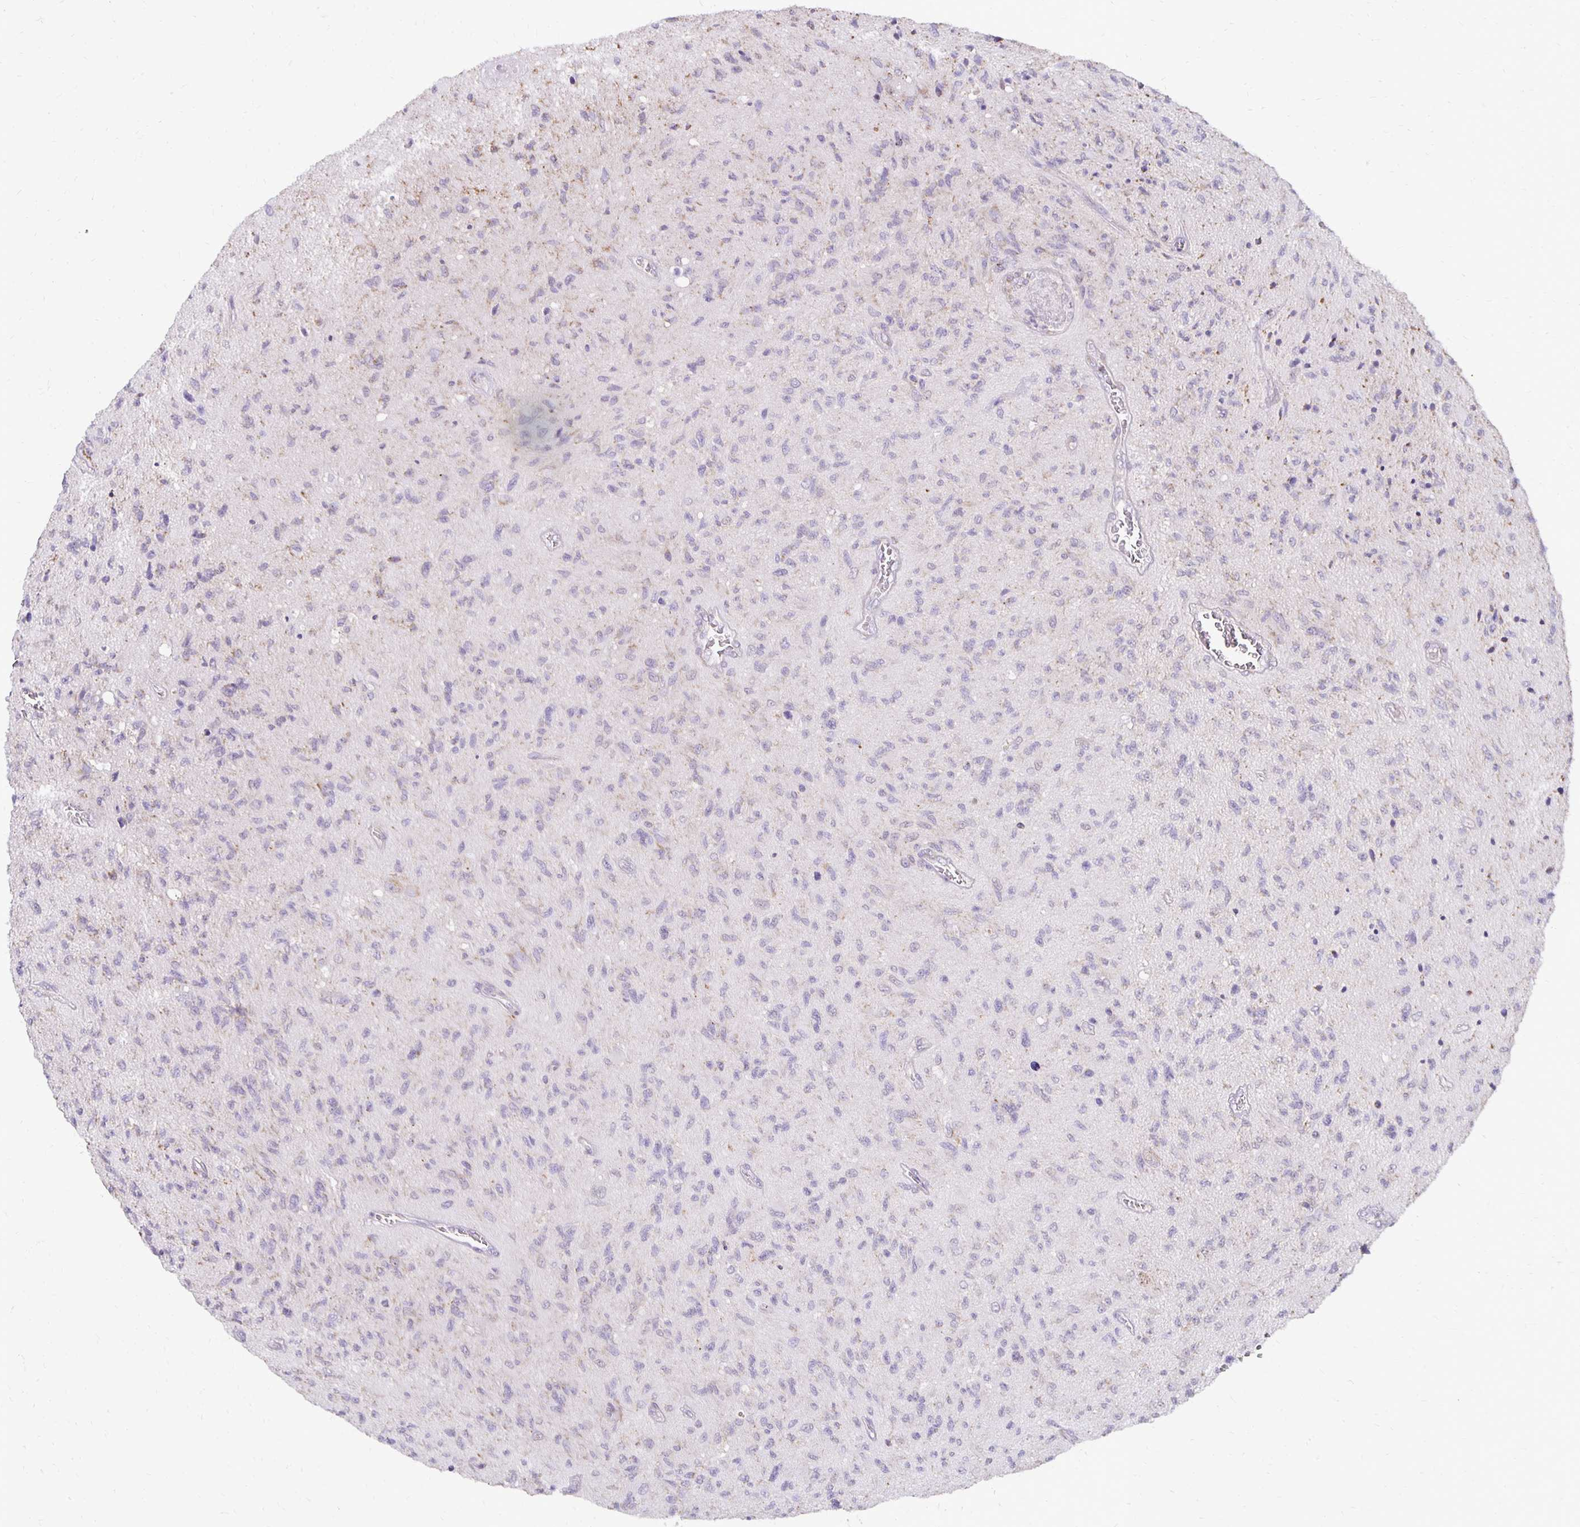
{"staining": {"intensity": "moderate", "quantity": "<25%", "location": "cytoplasmic/membranous"}, "tissue": "glioma", "cell_type": "Tumor cells", "image_type": "cancer", "snomed": [{"axis": "morphology", "description": "Glioma, malignant, High grade"}, {"axis": "topography", "description": "Brain"}], "caption": "Protein staining exhibits moderate cytoplasmic/membranous expression in approximately <25% of tumor cells in glioma.", "gene": "IER3", "patient": {"sex": "male", "age": 54}}